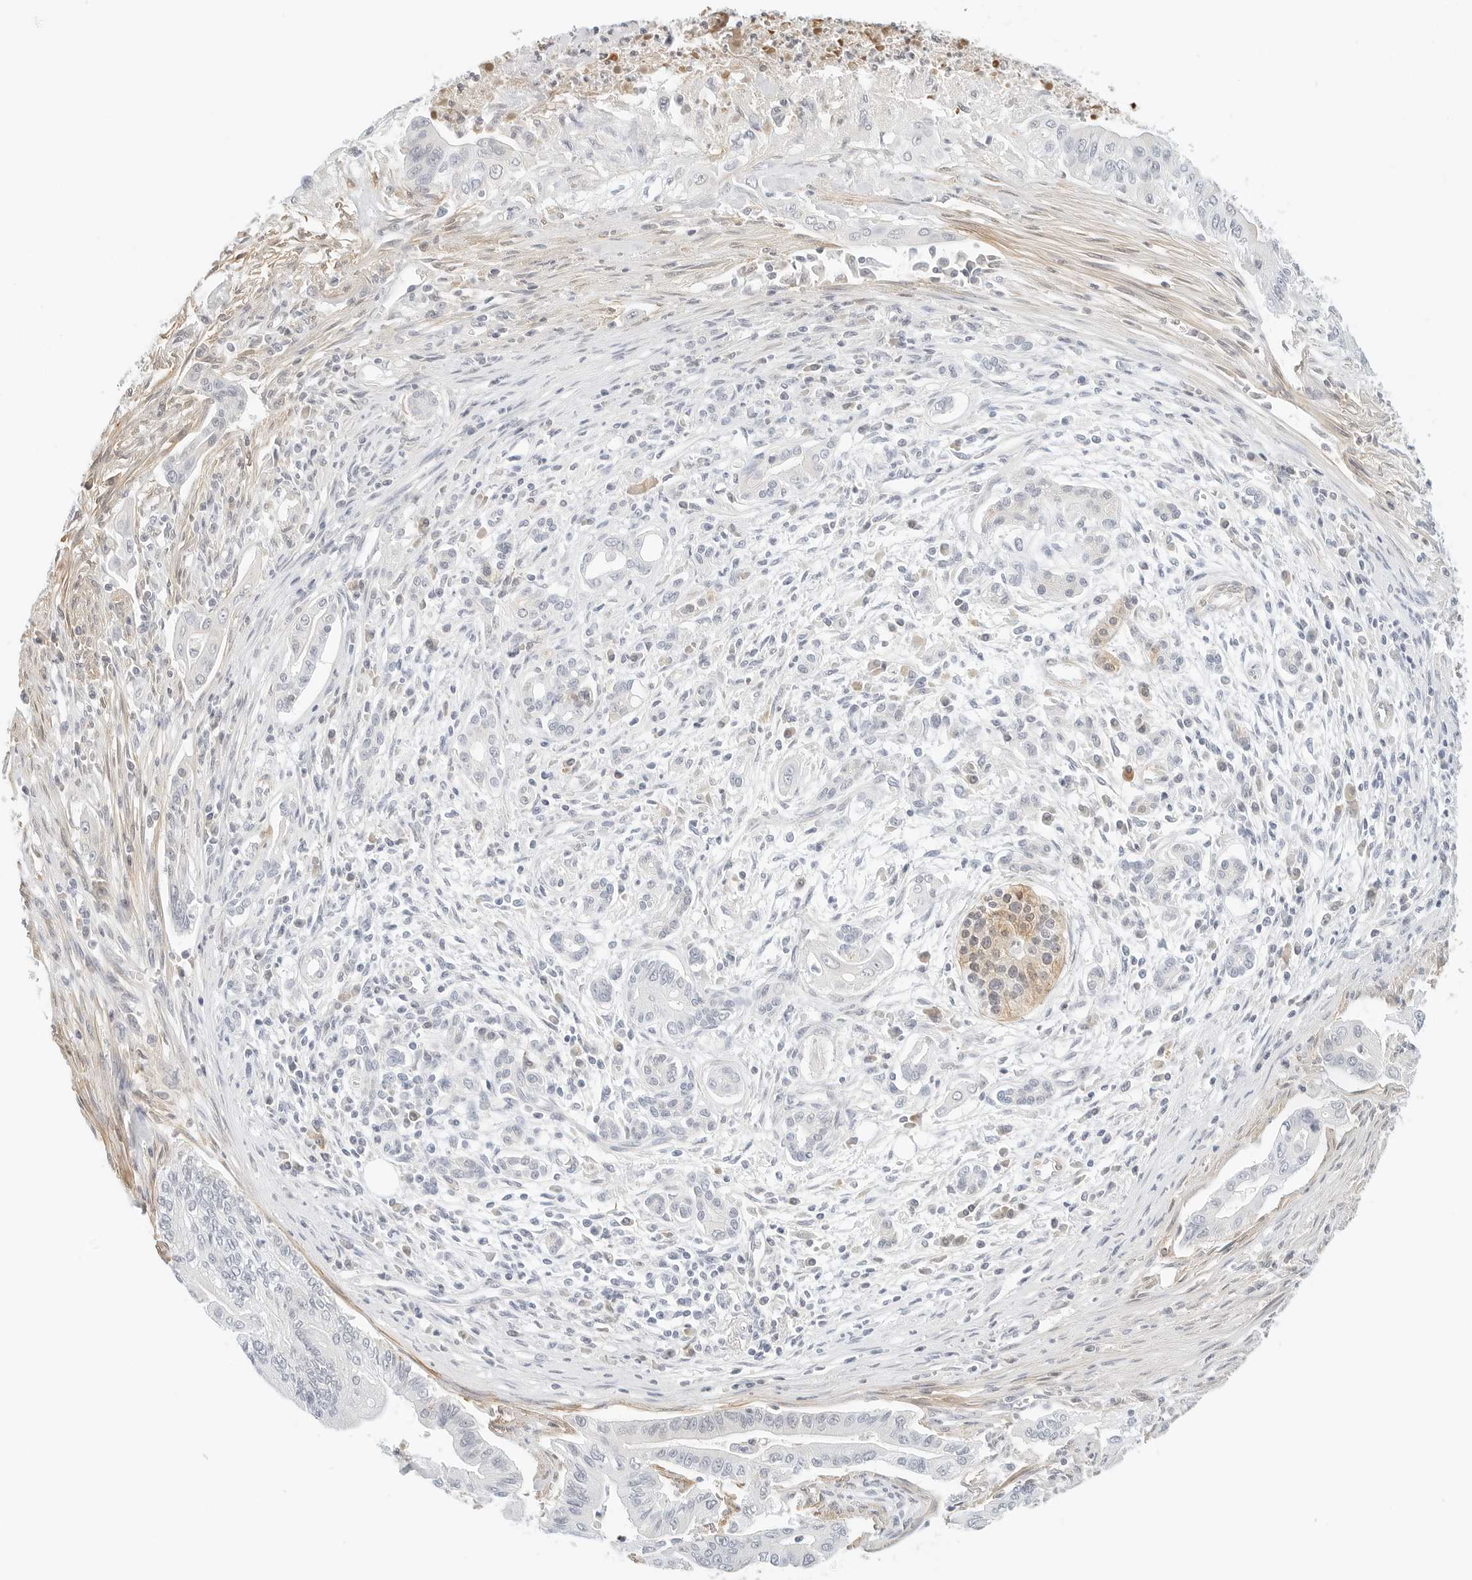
{"staining": {"intensity": "negative", "quantity": "none", "location": "none"}, "tissue": "pancreatic cancer", "cell_type": "Tumor cells", "image_type": "cancer", "snomed": [{"axis": "morphology", "description": "Adenocarcinoma, NOS"}, {"axis": "topography", "description": "Pancreas"}], "caption": "High magnification brightfield microscopy of pancreatic cancer stained with DAB (3,3'-diaminobenzidine) (brown) and counterstained with hematoxylin (blue): tumor cells show no significant staining. (Stains: DAB immunohistochemistry with hematoxylin counter stain, Microscopy: brightfield microscopy at high magnification).", "gene": "PKDCC", "patient": {"sex": "male", "age": 58}}